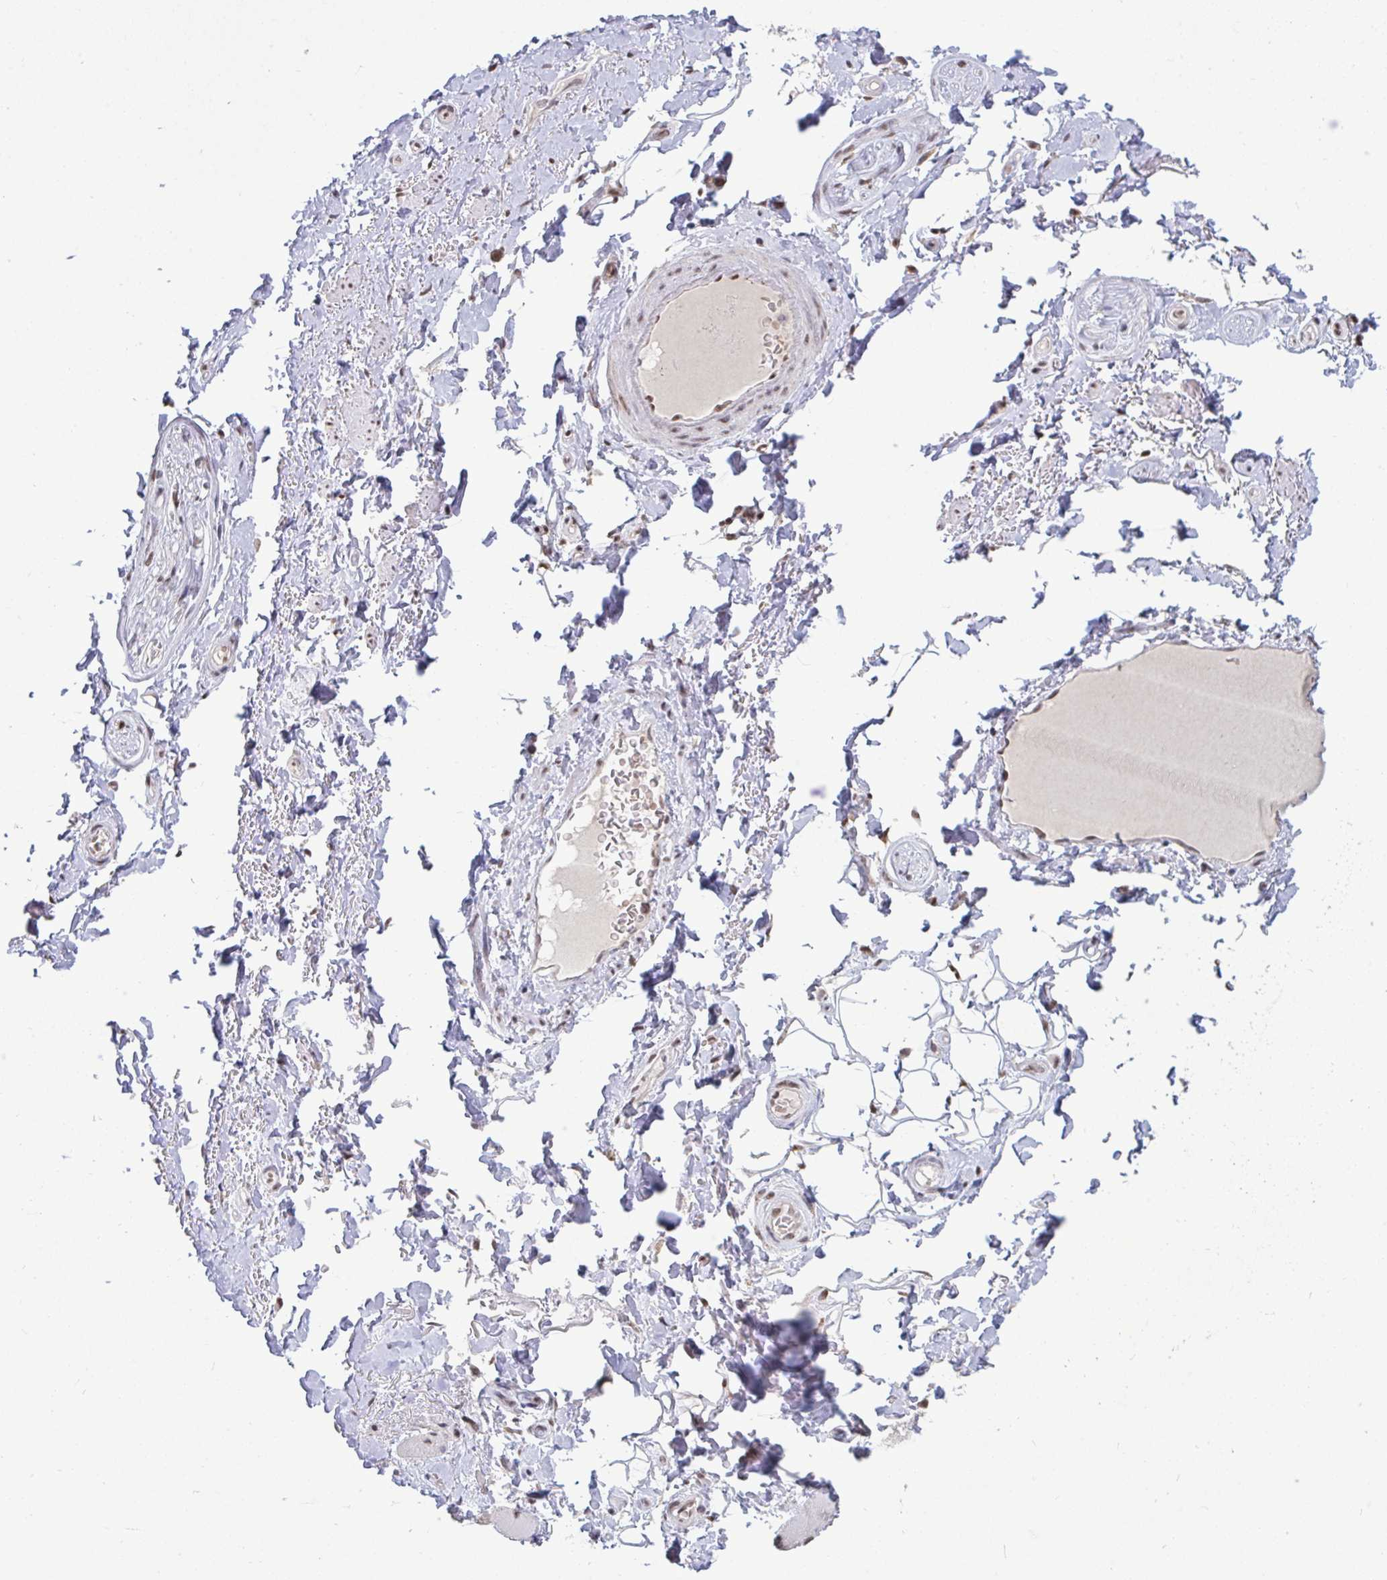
{"staining": {"intensity": "moderate", "quantity": "25%-75%", "location": "nuclear"}, "tissue": "adipose tissue", "cell_type": "Adipocytes", "image_type": "normal", "snomed": [{"axis": "morphology", "description": "Normal tissue, NOS"}, {"axis": "topography", "description": "Peripheral nerve tissue"}], "caption": "DAB (3,3'-diaminobenzidine) immunohistochemical staining of normal human adipose tissue shows moderate nuclear protein staining in about 25%-75% of adipocytes.", "gene": "PUF60", "patient": {"sex": "male", "age": 51}}